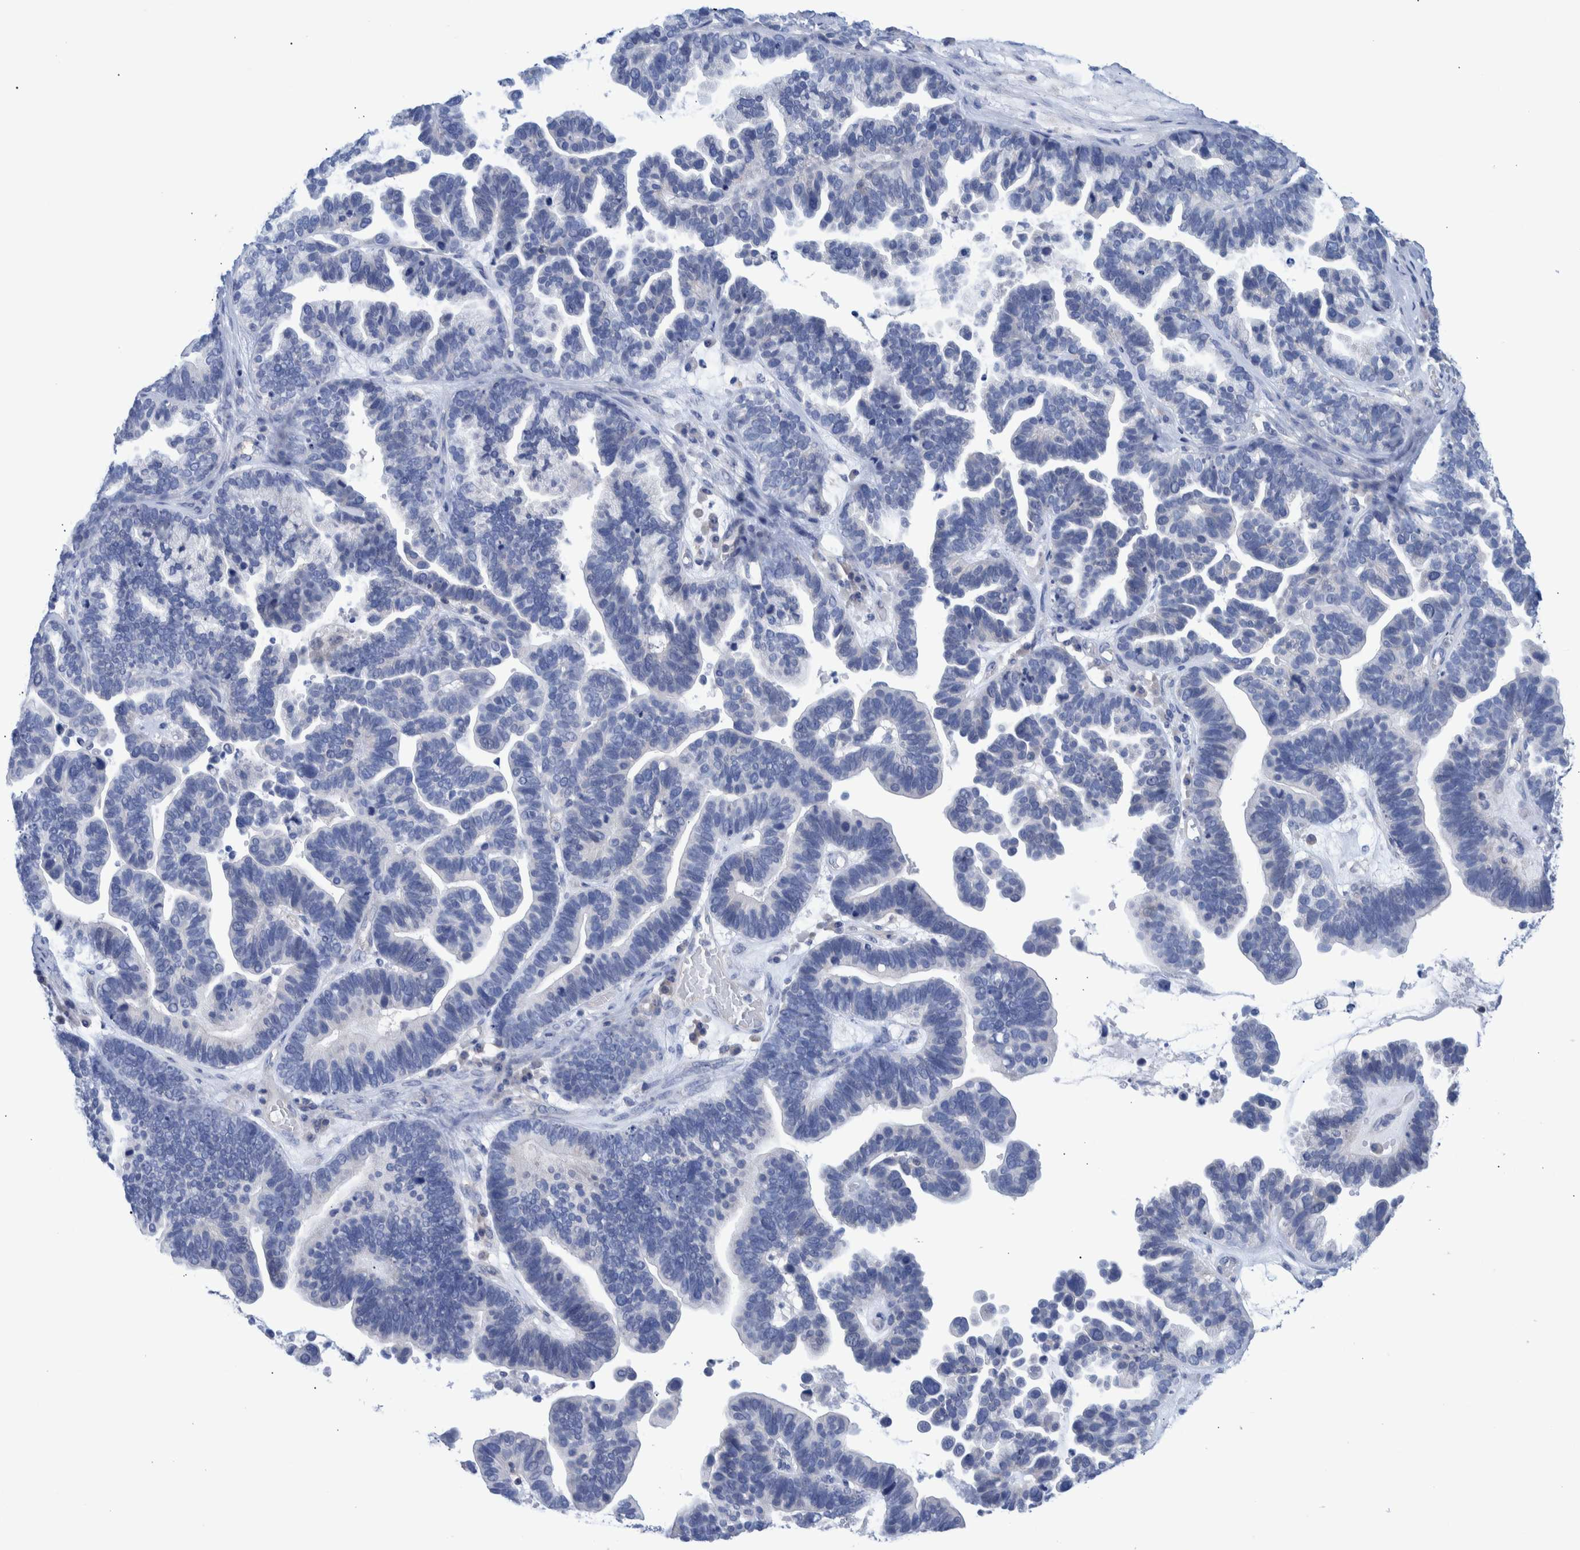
{"staining": {"intensity": "negative", "quantity": "none", "location": "none"}, "tissue": "ovarian cancer", "cell_type": "Tumor cells", "image_type": "cancer", "snomed": [{"axis": "morphology", "description": "Cystadenocarcinoma, serous, NOS"}, {"axis": "topography", "description": "Ovary"}], "caption": "Protein analysis of ovarian cancer (serous cystadenocarcinoma) demonstrates no significant staining in tumor cells.", "gene": "PPP3CC", "patient": {"sex": "female", "age": 56}}